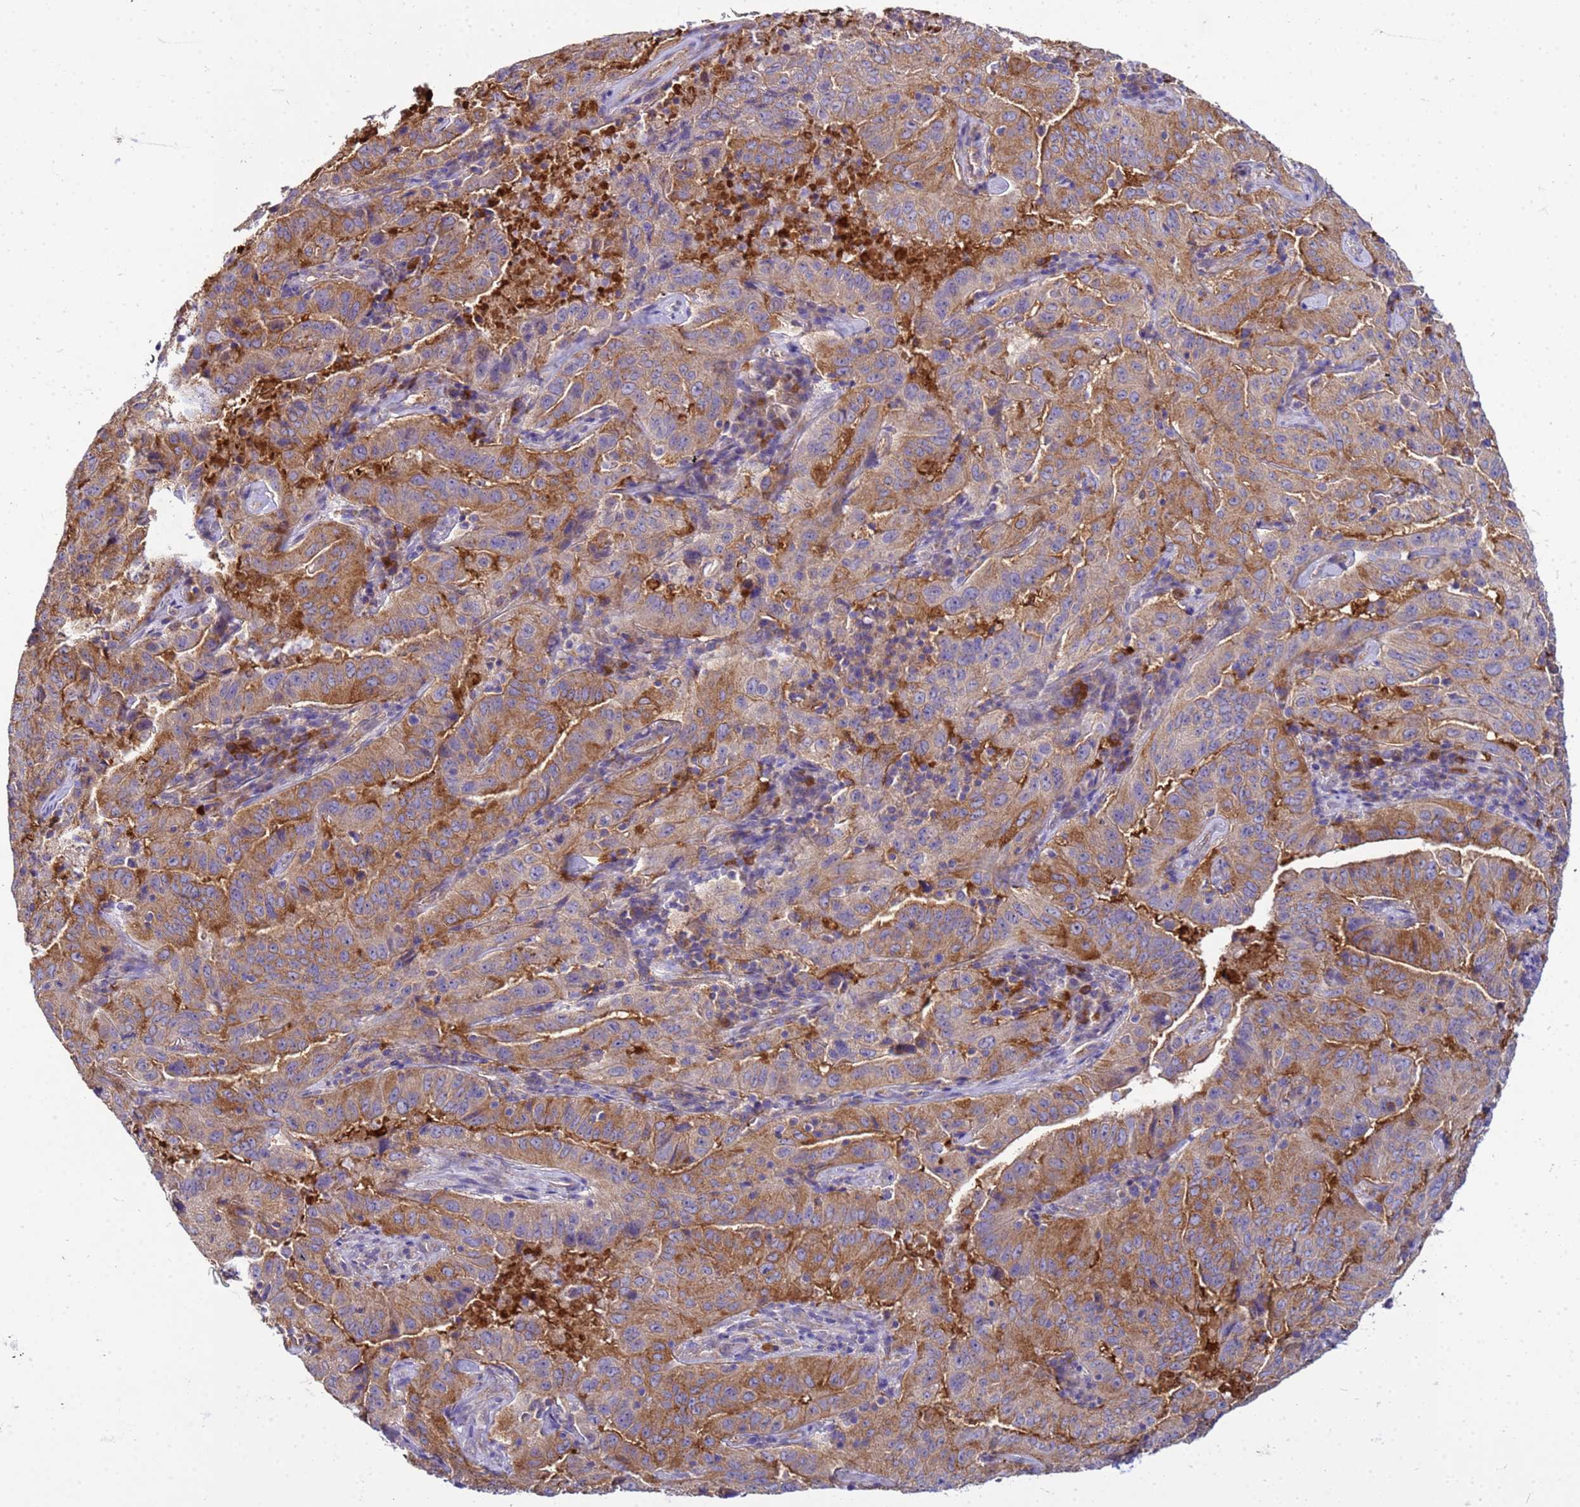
{"staining": {"intensity": "moderate", "quantity": ">75%", "location": "cytoplasmic/membranous"}, "tissue": "pancreatic cancer", "cell_type": "Tumor cells", "image_type": "cancer", "snomed": [{"axis": "morphology", "description": "Adenocarcinoma, NOS"}, {"axis": "topography", "description": "Pancreas"}], "caption": "Human pancreatic adenocarcinoma stained with a protein marker displays moderate staining in tumor cells.", "gene": "PKD1", "patient": {"sex": "male", "age": 63}}